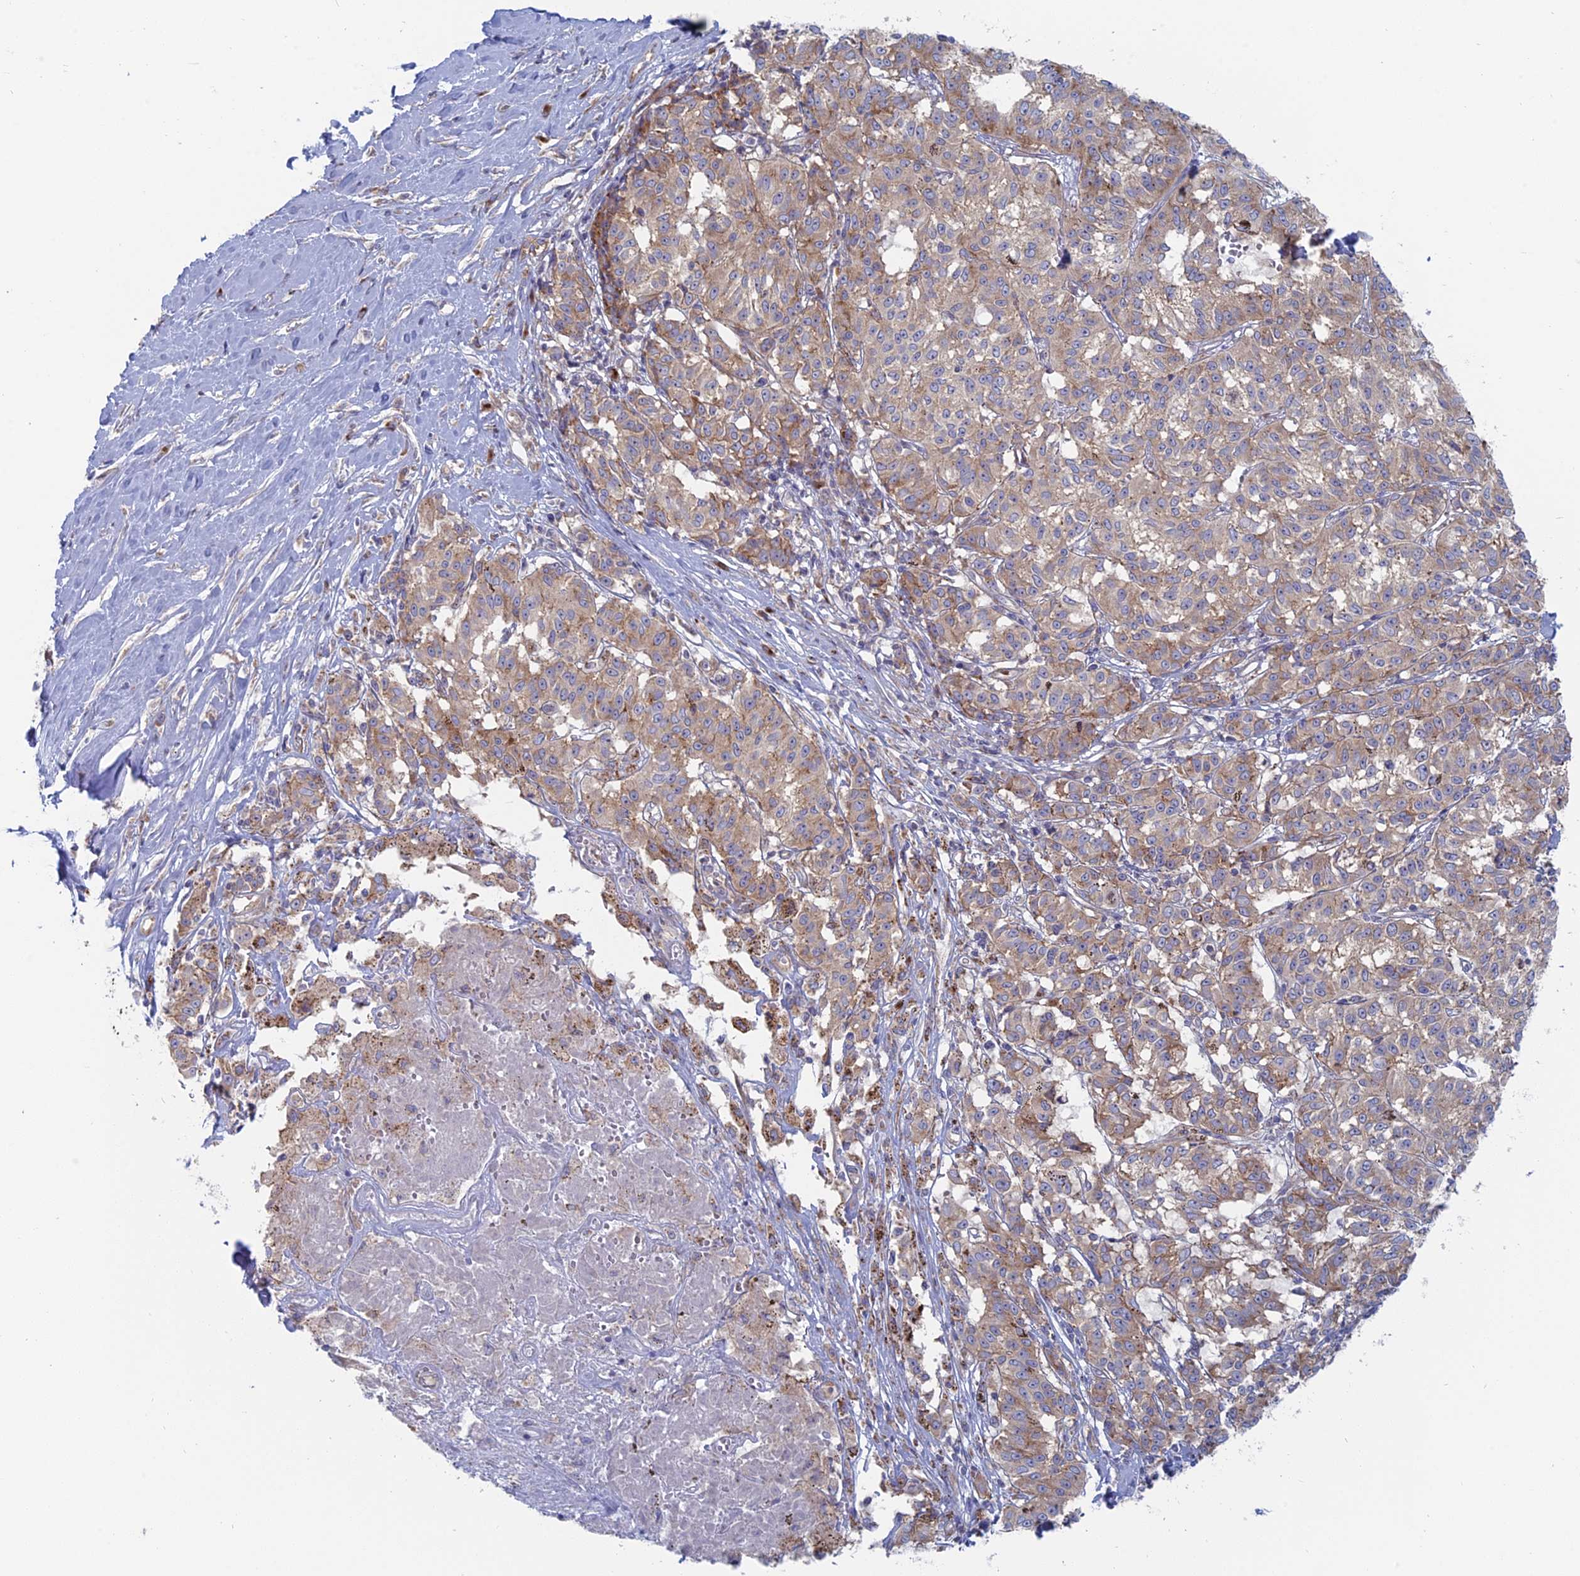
{"staining": {"intensity": "moderate", "quantity": "25%-75%", "location": "cytoplasmic/membranous"}, "tissue": "melanoma", "cell_type": "Tumor cells", "image_type": "cancer", "snomed": [{"axis": "morphology", "description": "Malignant melanoma, NOS"}, {"axis": "topography", "description": "Skin"}], "caption": "Malignant melanoma stained with DAB IHC exhibits medium levels of moderate cytoplasmic/membranous staining in approximately 25%-75% of tumor cells.", "gene": "TBC1D30", "patient": {"sex": "female", "age": 72}}